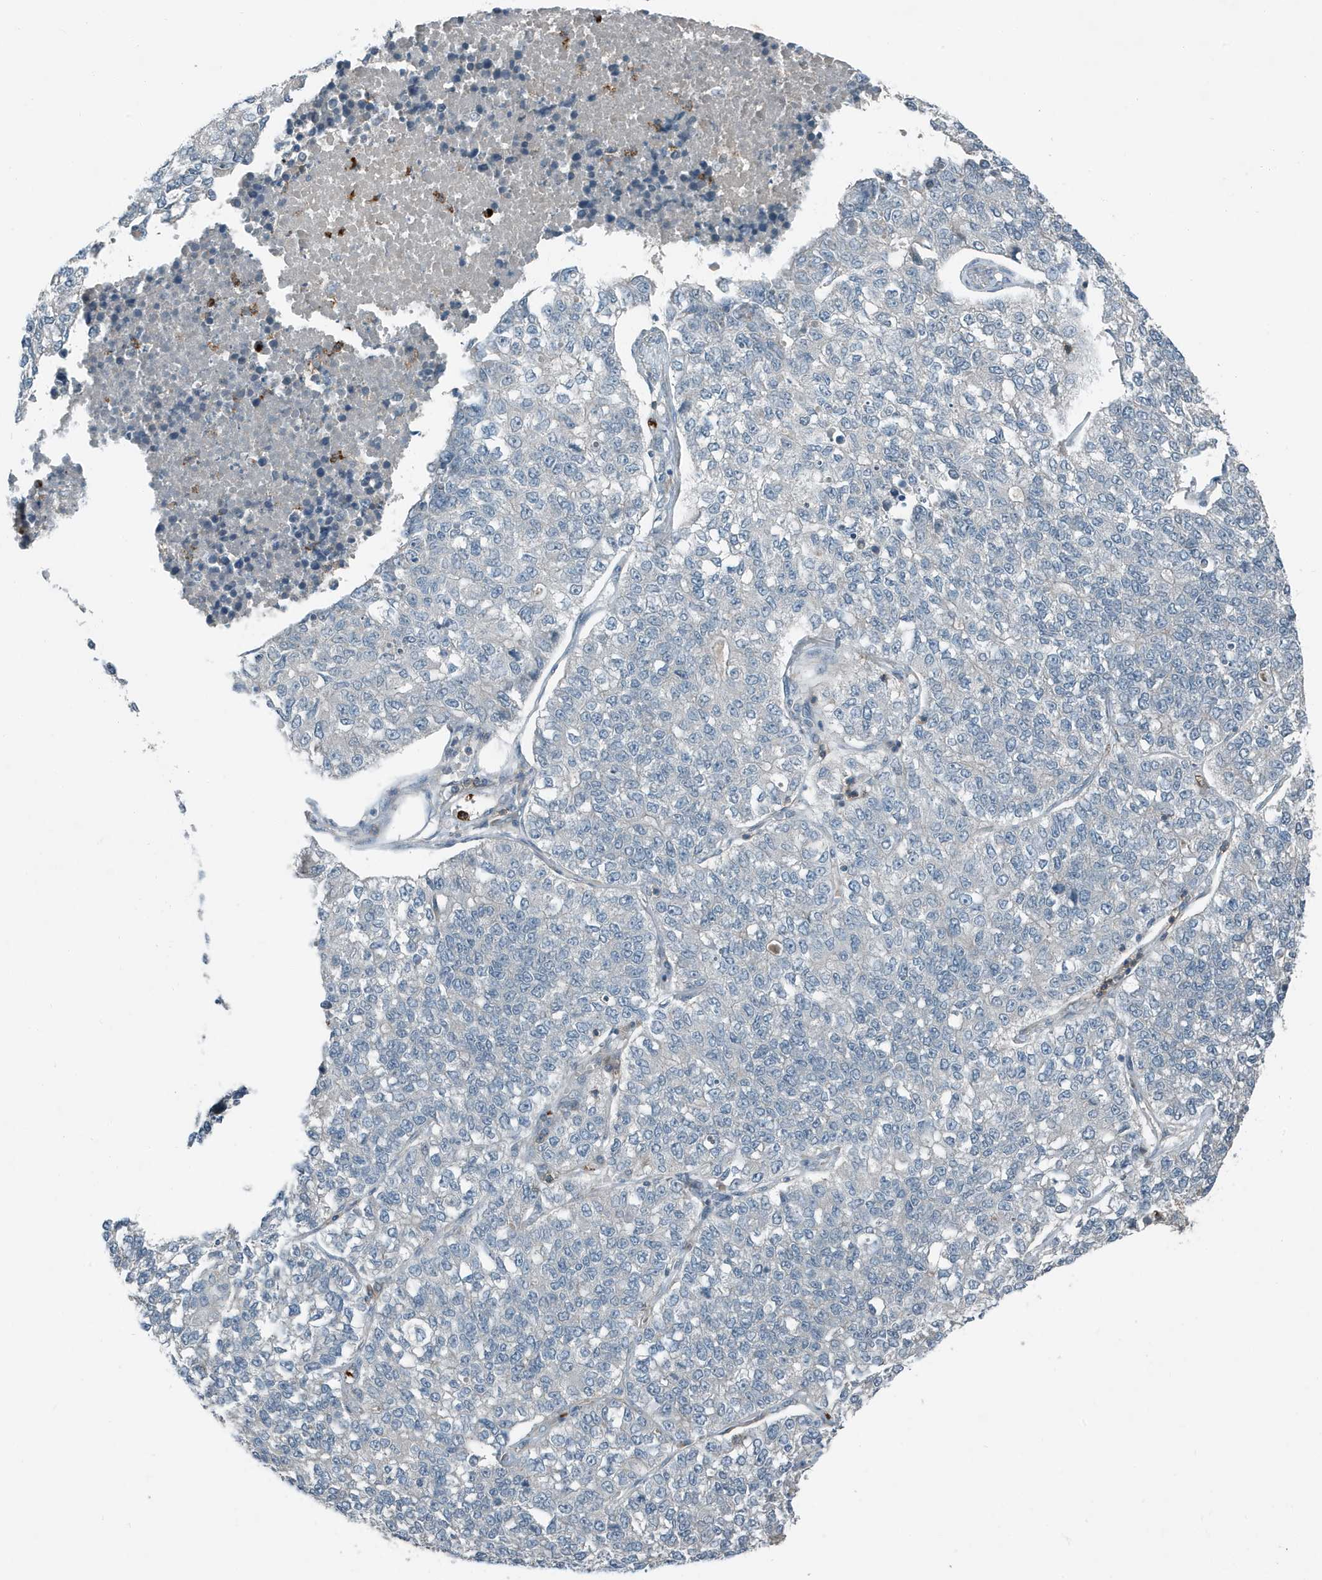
{"staining": {"intensity": "negative", "quantity": "none", "location": "none"}, "tissue": "lung cancer", "cell_type": "Tumor cells", "image_type": "cancer", "snomed": [{"axis": "morphology", "description": "Adenocarcinoma, NOS"}, {"axis": "topography", "description": "Lung"}], "caption": "DAB immunohistochemical staining of human adenocarcinoma (lung) reveals no significant positivity in tumor cells.", "gene": "DAPP1", "patient": {"sex": "male", "age": 49}}